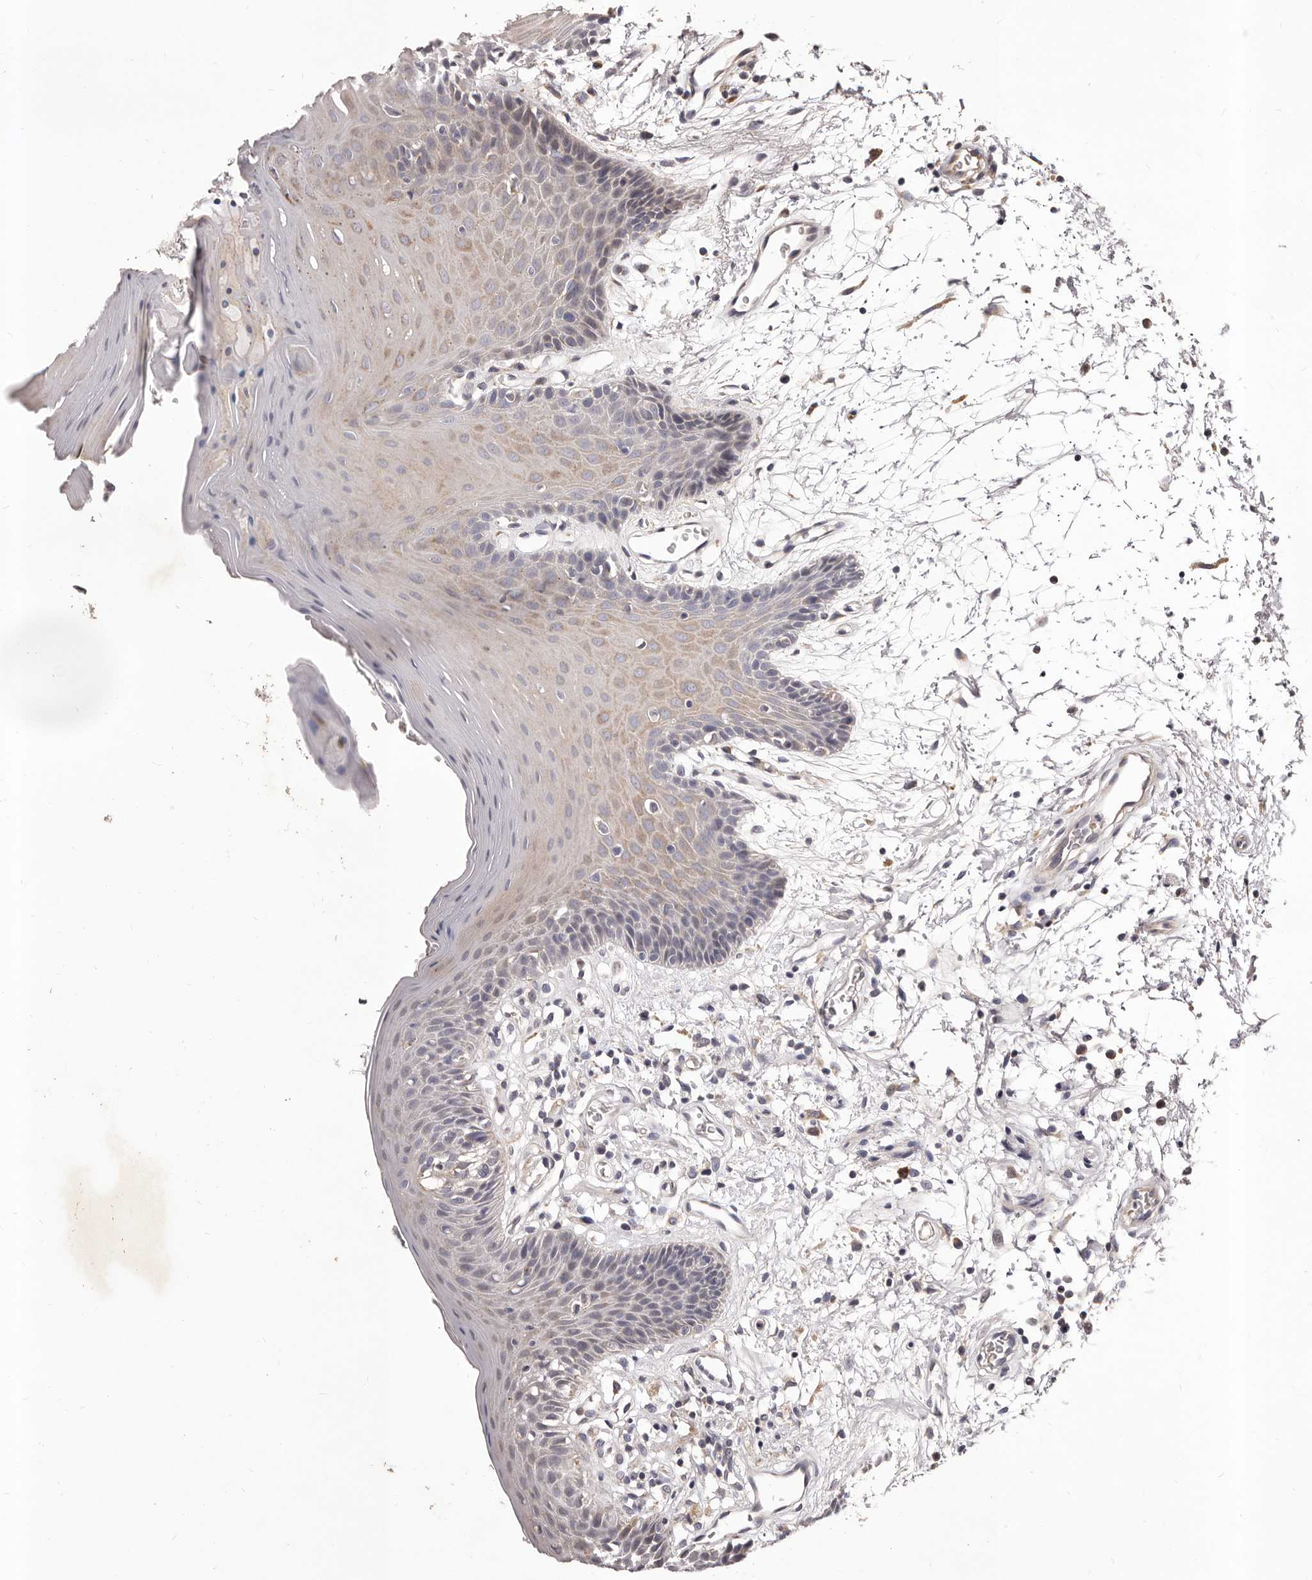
{"staining": {"intensity": "weak", "quantity": "<25%", "location": "cytoplasmic/membranous"}, "tissue": "oral mucosa", "cell_type": "Squamous epithelial cells", "image_type": "normal", "snomed": [{"axis": "morphology", "description": "Normal tissue, NOS"}, {"axis": "morphology", "description": "Squamous cell carcinoma, NOS"}, {"axis": "topography", "description": "Skeletal muscle"}, {"axis": "topography", "description": "Oral tissue"}, {"axis": "topography", "description": "Salivary gland"}, {"axis": "topography", "description": "Head-Neck"}], "caption": "Immunohistochemistry image of unremarkable human oral mucosa stained for a protein (brown), which reveals no staining in squamous epithelial cells.", "gene": "ALPK1", "patient": {"sex": "male", "age": 54}}